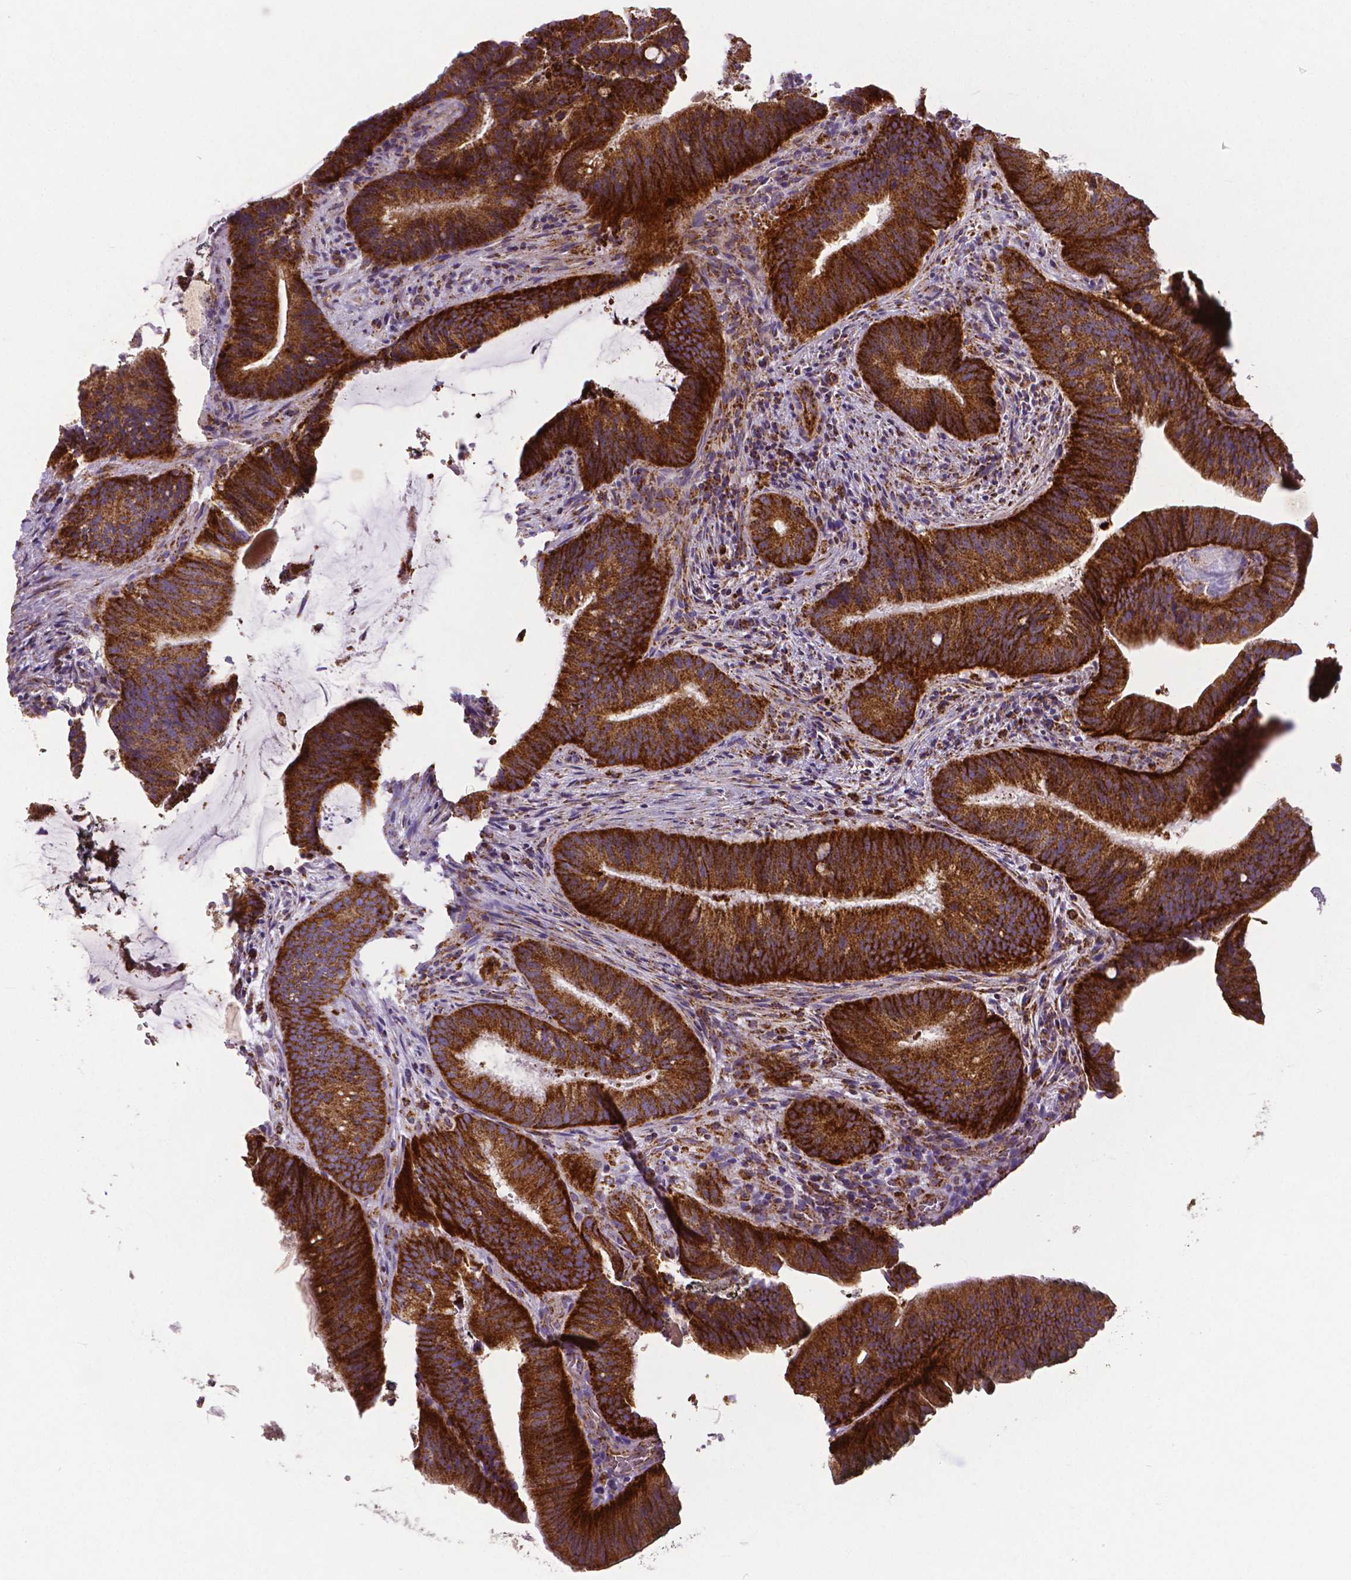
{"staining": {"intensity": "strong", "quantity": ">75%", "location": "cytoplasmic/membranous"}, "tissue": "colorectal cancer", "cell_type": "Tumor cells", "image_type": "cancer", "snomed": [{"axis": "morphology", "description": "Adenocarcinoma, NOS"}, {"axis": "topography", "description": "Colon"}], "caption": "Human colorectal cancer stained for a protein (brown) reveals strong cytoplasmic/membranous positive positivity in approximately >75% of tumor cells.", "gene": "MACC1", "patient": {"sex": "female", "age": 43}}